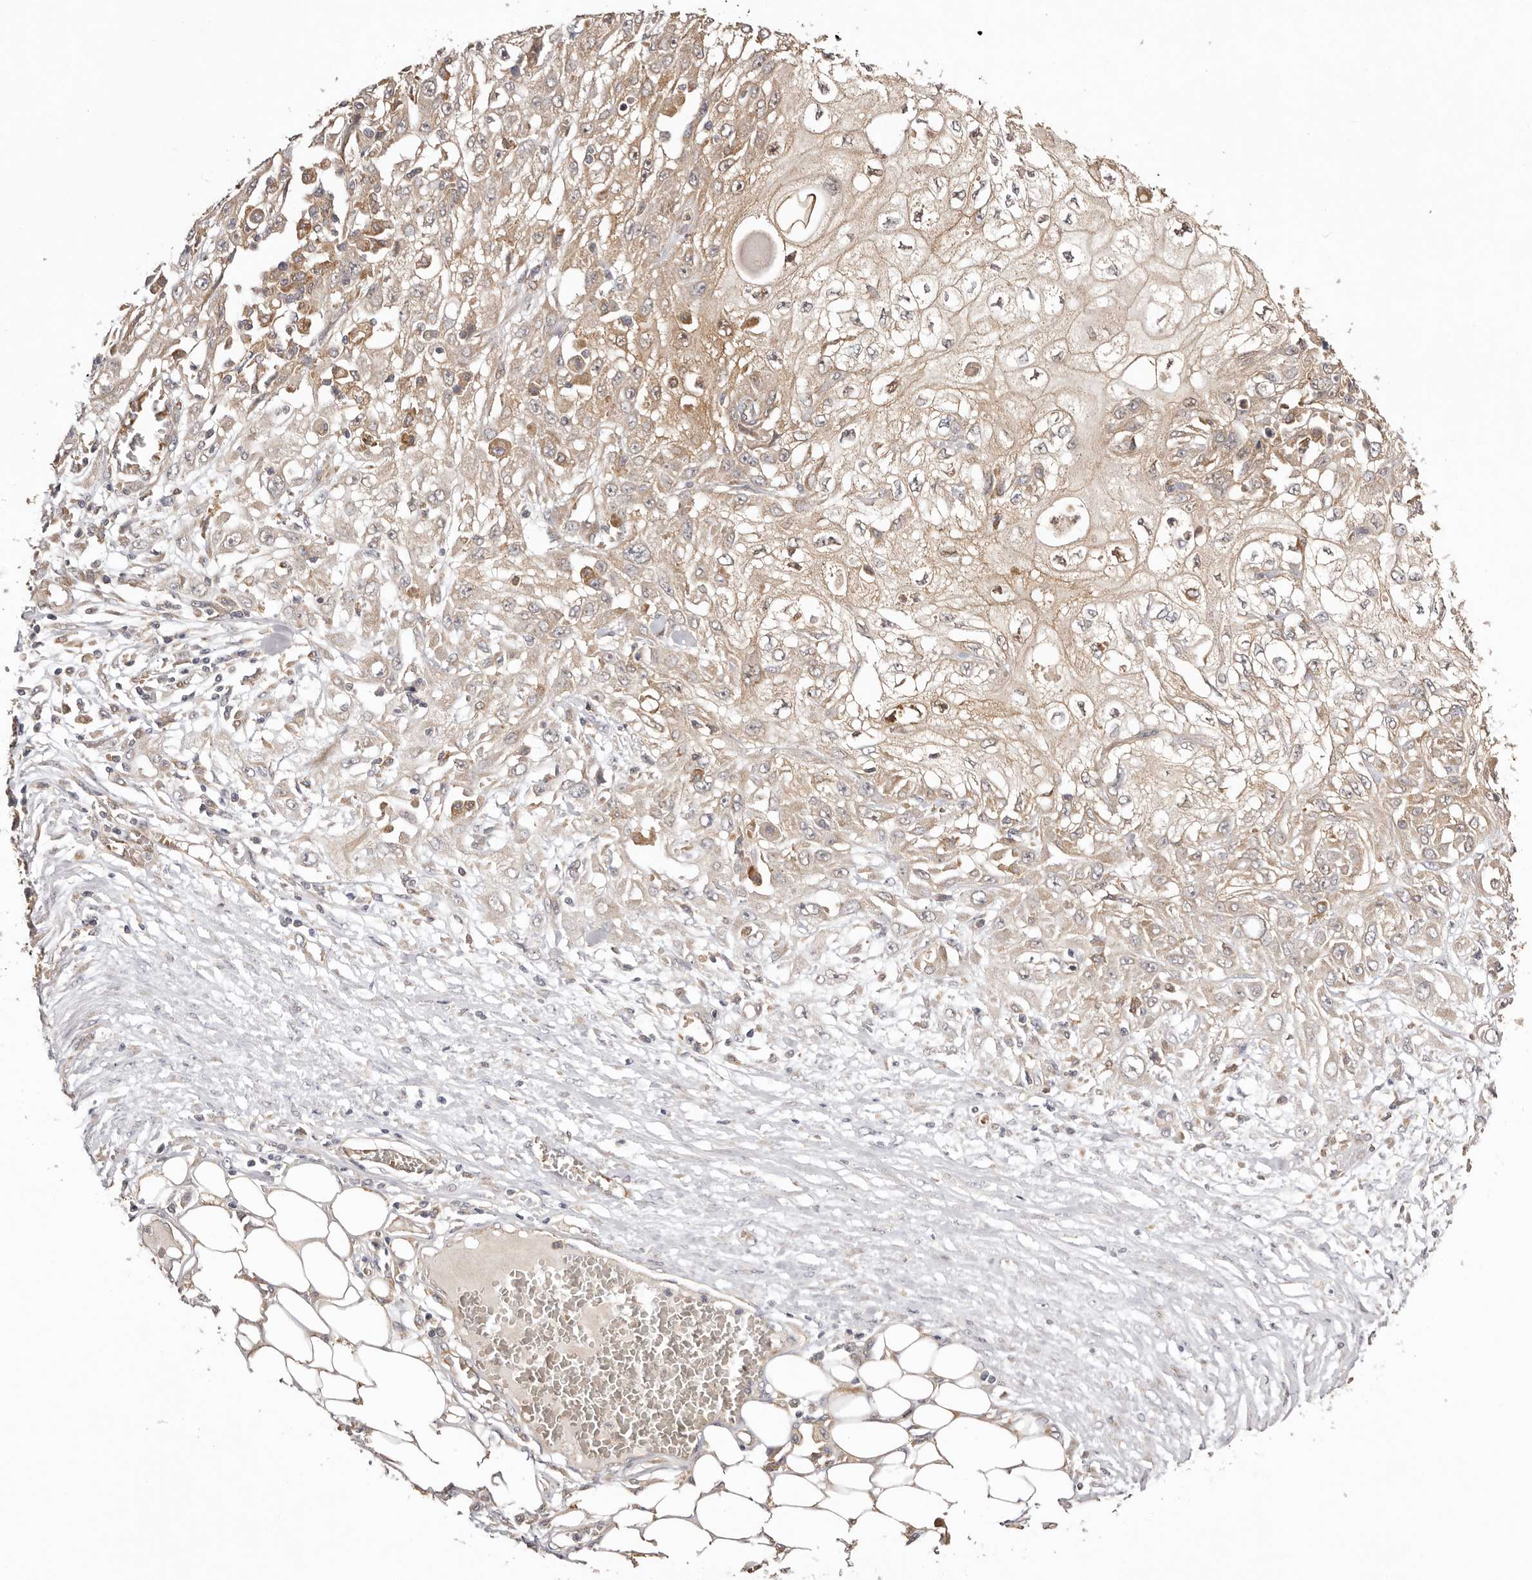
{"staining": {"intensity": "moderate", "quantity": "25%-75%", "location": "cytoplasmic/membranous"}, "tissue": "skin cancer", "cell_type": "Tumor cells", "image_type": "cancer", "snomed": [{"axis": "morphology", "description": "Squamous cell carcinoma, NOS"}, {"axis": "morphology", "description": "Squamous cell carcinoma, metastatic, NOS"}, {"axis": "topography", "description": "Skin"}, {"axis": "topography", "description": "Lymph node"}], "caption": "Metastatic squamous cell carcinoma (skin) stained with a brown dye reveals moderate cytoplasmic/membranous positive expression in approximately 25%-75% of tumor cells.", "gene": "UBR2", "patient": {"sex": "male", "age": 75}}